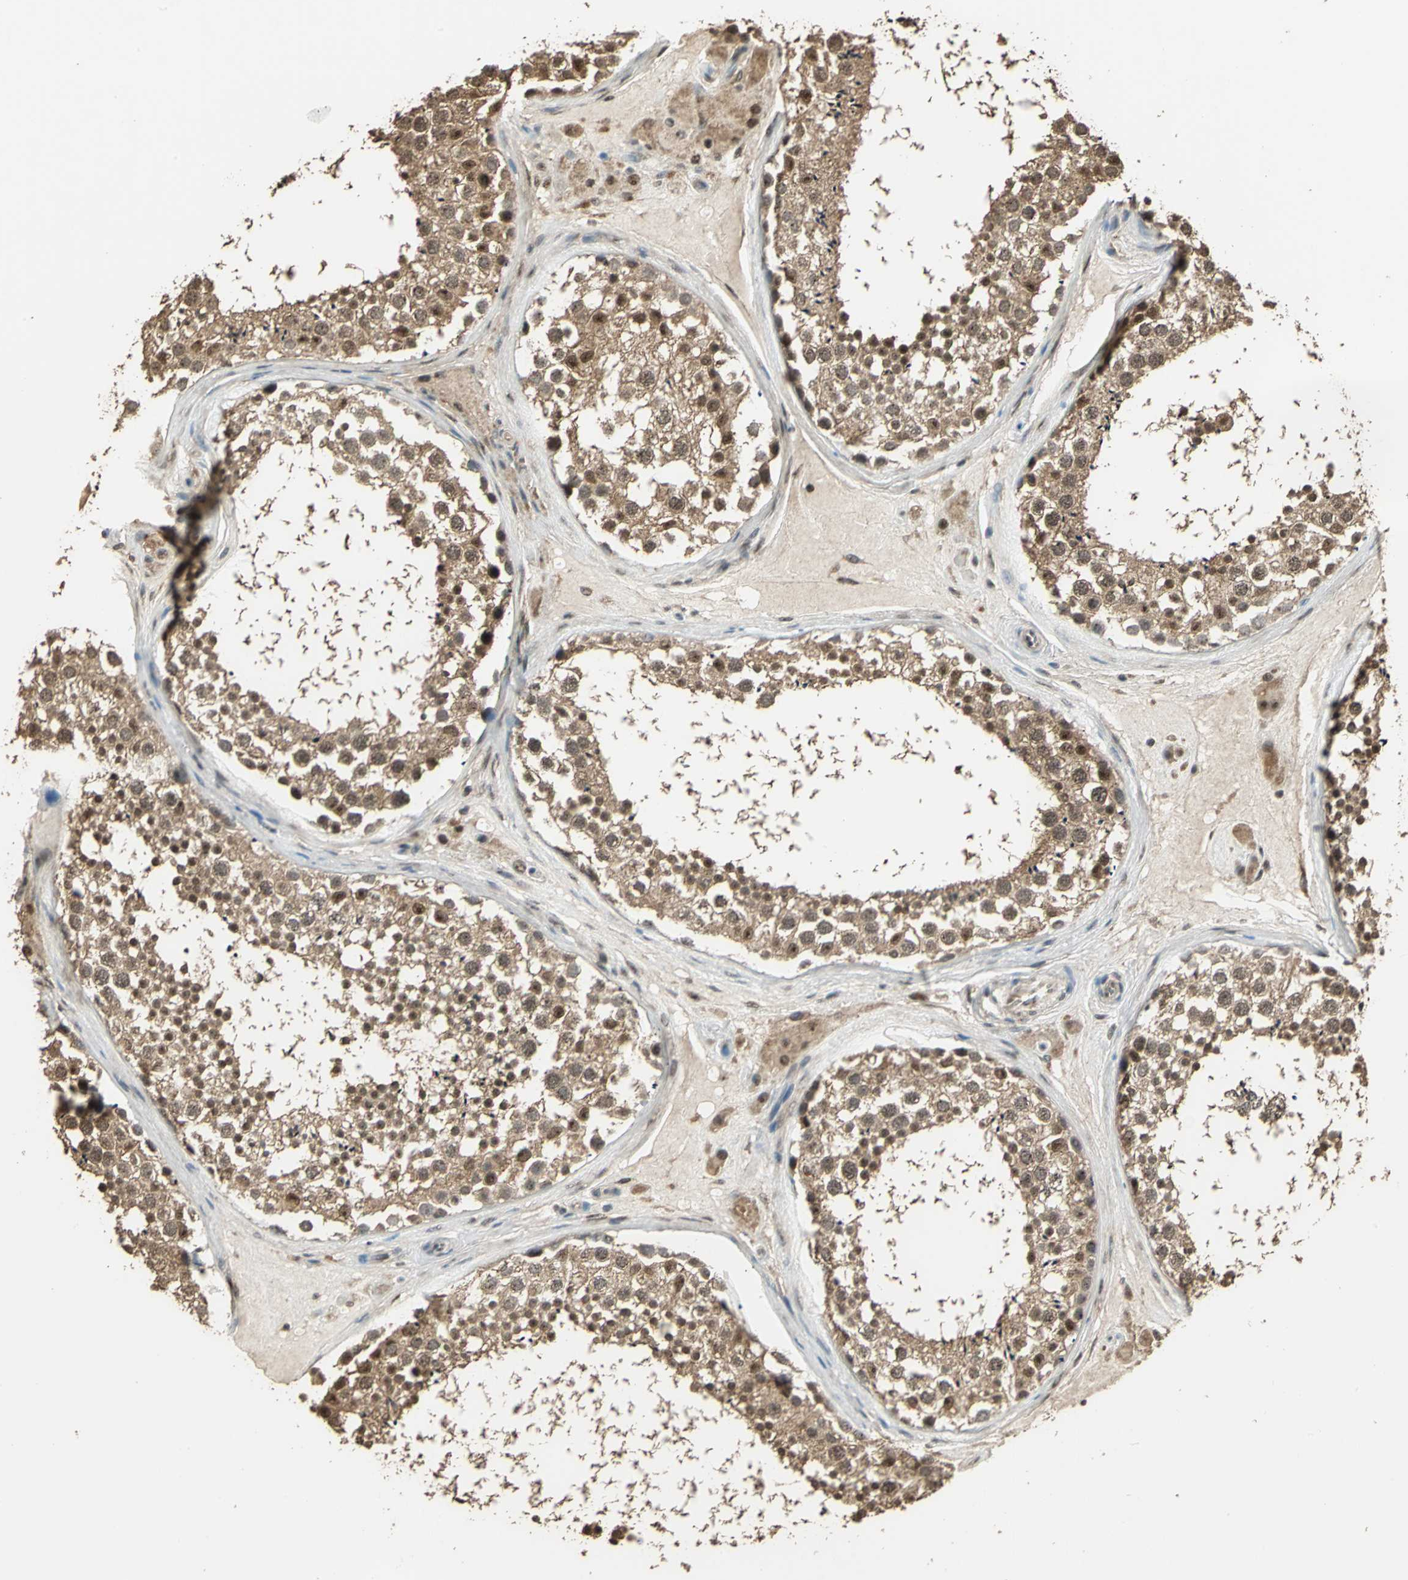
{"staining": {"intensity": "strong", "quantity": ">75%", "location": "cytoplasmic/membranous"}, "tissue": "testis", "cell_type": "Cells in seminiferous ducts", "image_type": "normal", "snomed": [{"axis": "morphology", "description": "Normal tissue, NOS"}, {"axis": "topography", "description": "Testis"}], "caption": "The immunohistochemical stain labels strong cytoplasmic/membranous expression in cells in seminiferous ducts of unremarkable testis. The staining was performed using DAB (3,3'-diaminobenzidine), with brown indicating positive protein expression. Nuclei are stained blue with hematoxylin.", "gene": "UCHL5", "patient": {"sex": "male", "age": 46}}